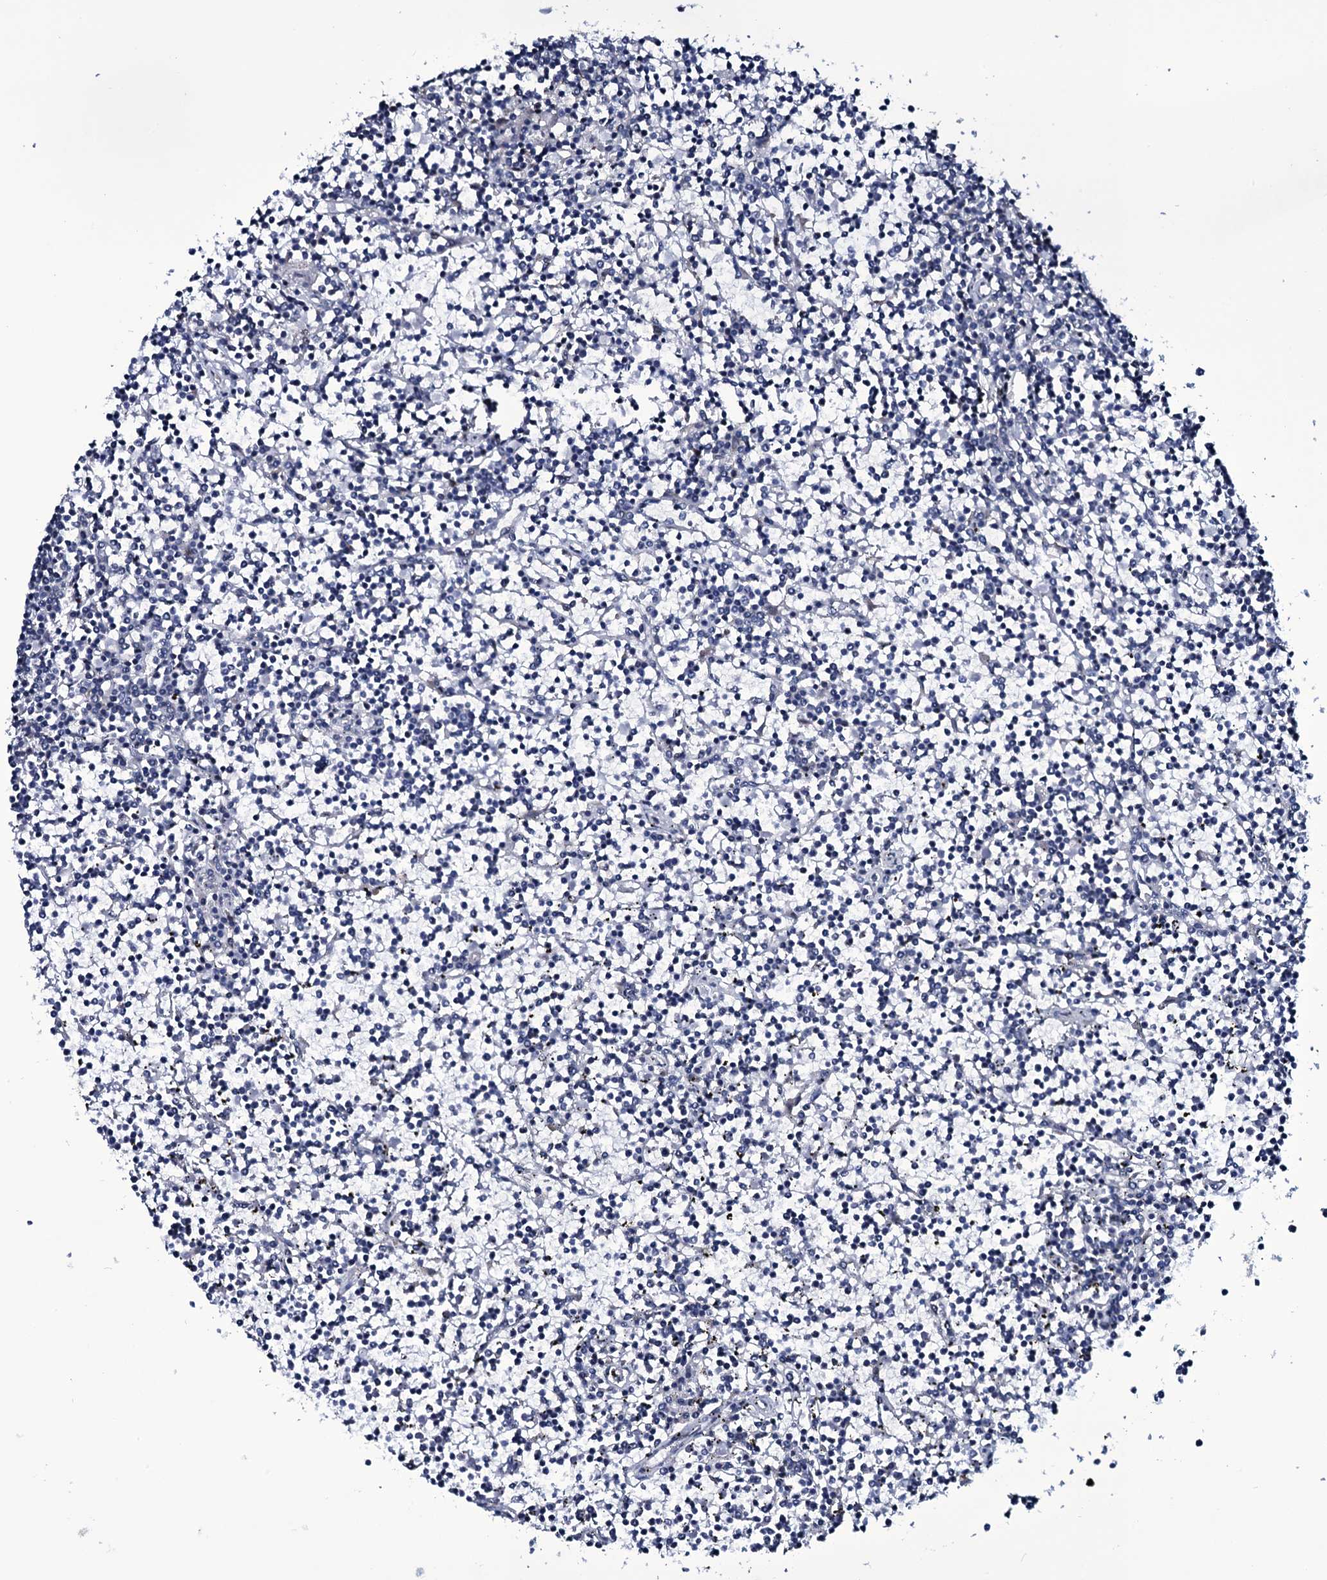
{"staining": {"intensity": "negative", "quantity": "none", "location": "none"}, "tissue": "lymphoma", "cell_type": "Tumor cells", "image_type": "cancer", "snomed": [{"axis": "morphology", "description": "Malignant lymphoma, non-Hodgkin's type, Low grade"}, {"axis": "topography", "description": "Spleen"}], "caption": "IHC of human low-grade malignant lymphoma, non-Hodgkin's type reveals no positivity in tumor cells. Brightfield microscopy of immunohistochemistry (IHC) stained with DAB (brown) and hematoxylin (blue), captured at high magnification.", "gene": "WIPF3", "patient": {"sex": "female", "age": 19}}